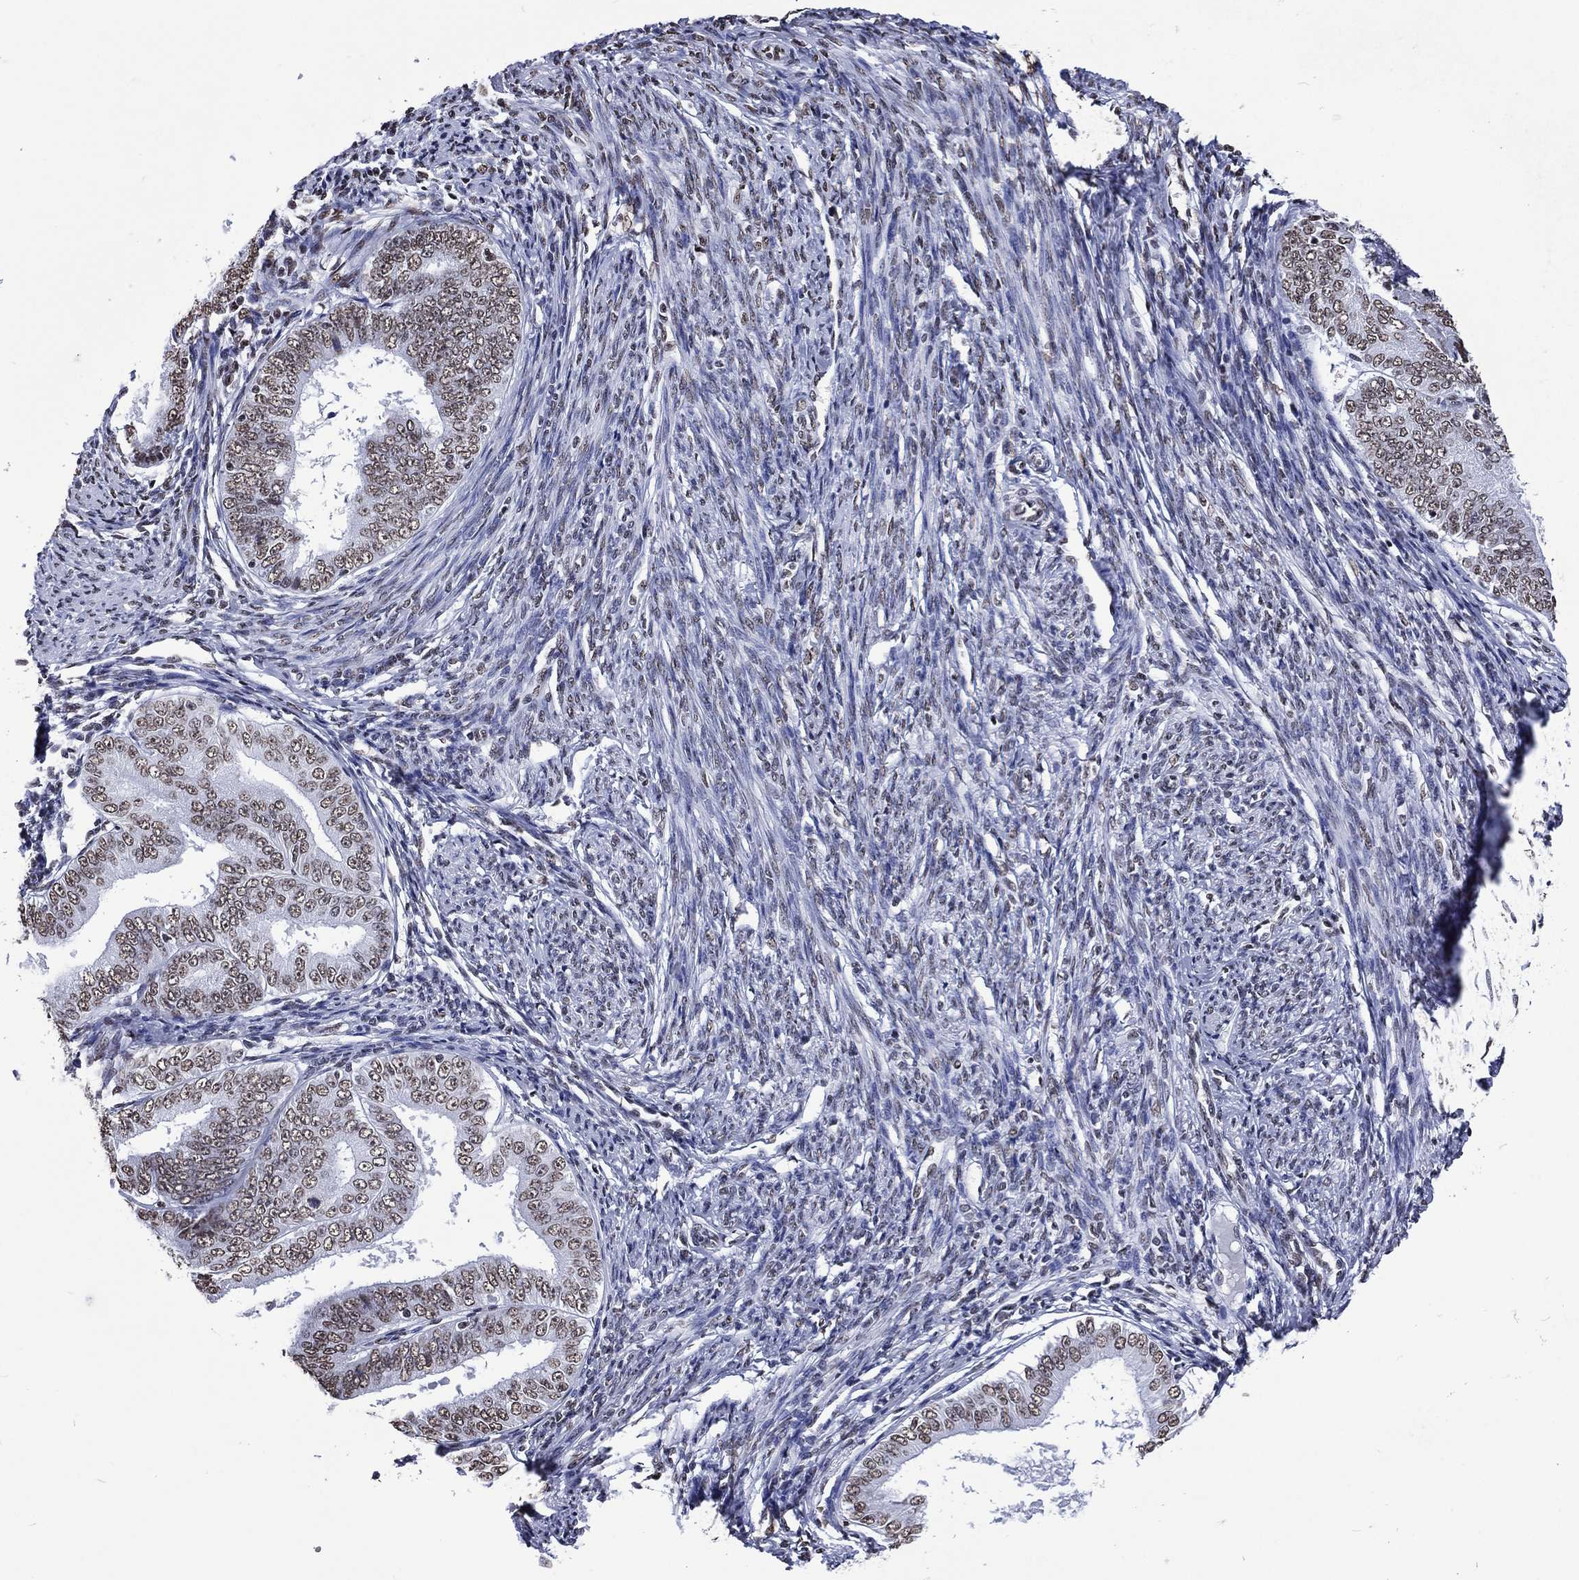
{"staining": {"intensity": "moderate", "quantity": ">75%", "location": "nuclear"}, "tissue": "endometrial cancer", "cell_type": "Tumor cells", "image_type": "cancer", "snomed": [{"axis": "morphology", "description": "Adenocarcinoma, NOS"}, {"axis": "topography", "description": "Endometrium"}], "caption": "IHC photomicrograph of neoplastic tissue: endometrial cancer (adenocarcinoma) stained using immunohistochemistry (IHC) exhibits medium levels of moderate protein expression localized specifically in the nuclear of tumor cells, appearing as a nuclear brown color.", "gene": "RETREG2", "patient": {"sex": "female", "age": 63}}